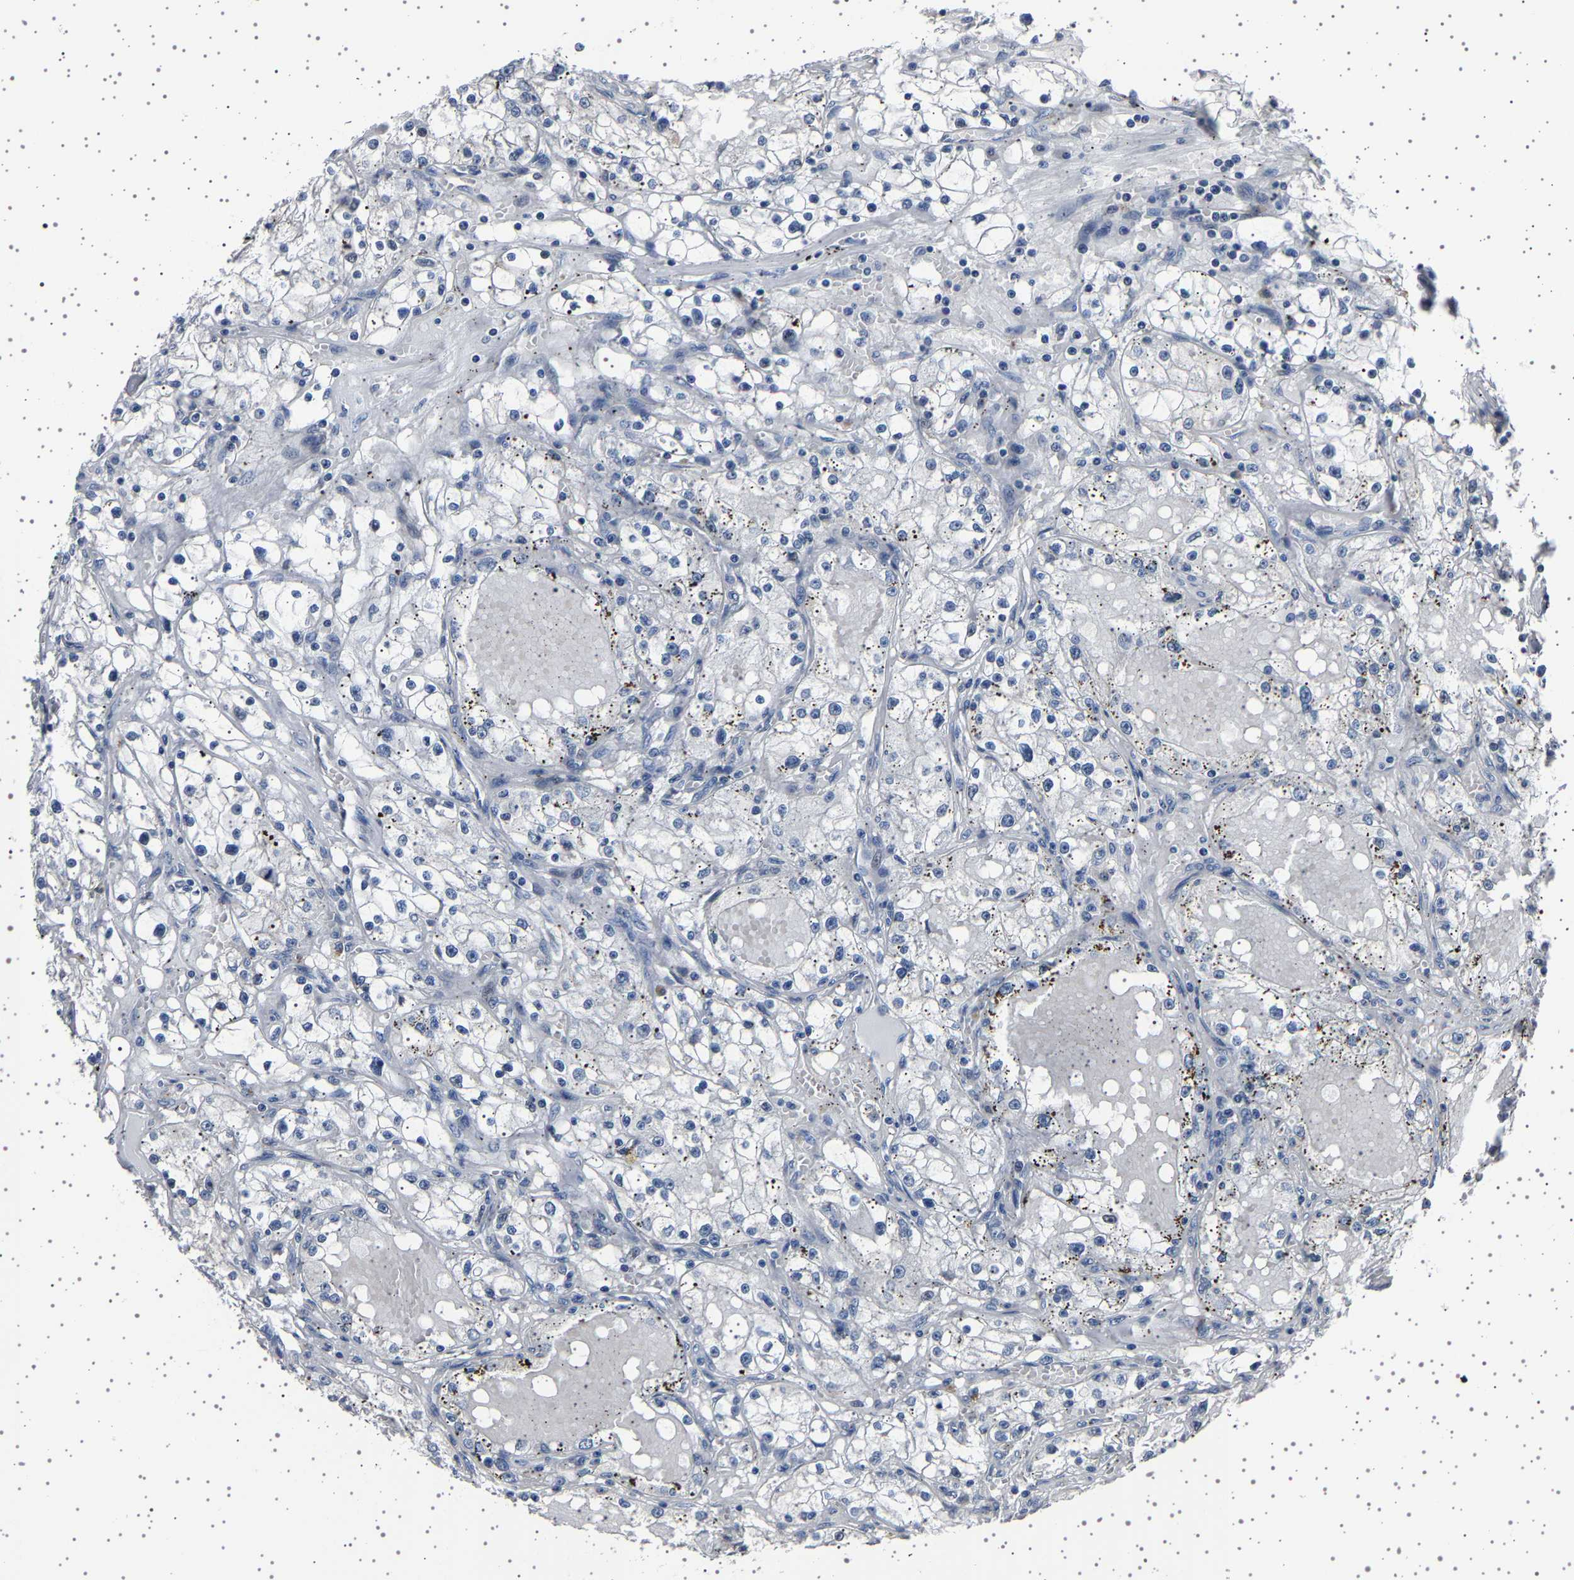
{"staining": {"intensity": "negative", "quantity": "none", "location": "none"}, "tissue": "renal cancer", "cell_type": "Tumor cells", "image_type": "cancer", "snomed": [{"axis": "morphology", "description": "Adenocarcinoma, NOS"}, {"axis": "topography", "description": "Kidney"}], "caption": "Immunohistochemistry (IHC) of adenocarcinoma (renal) exhibits no positivity in tumor cells.", "gene": "IL10RB", "patient": {"sex": "male", "age": 56}}